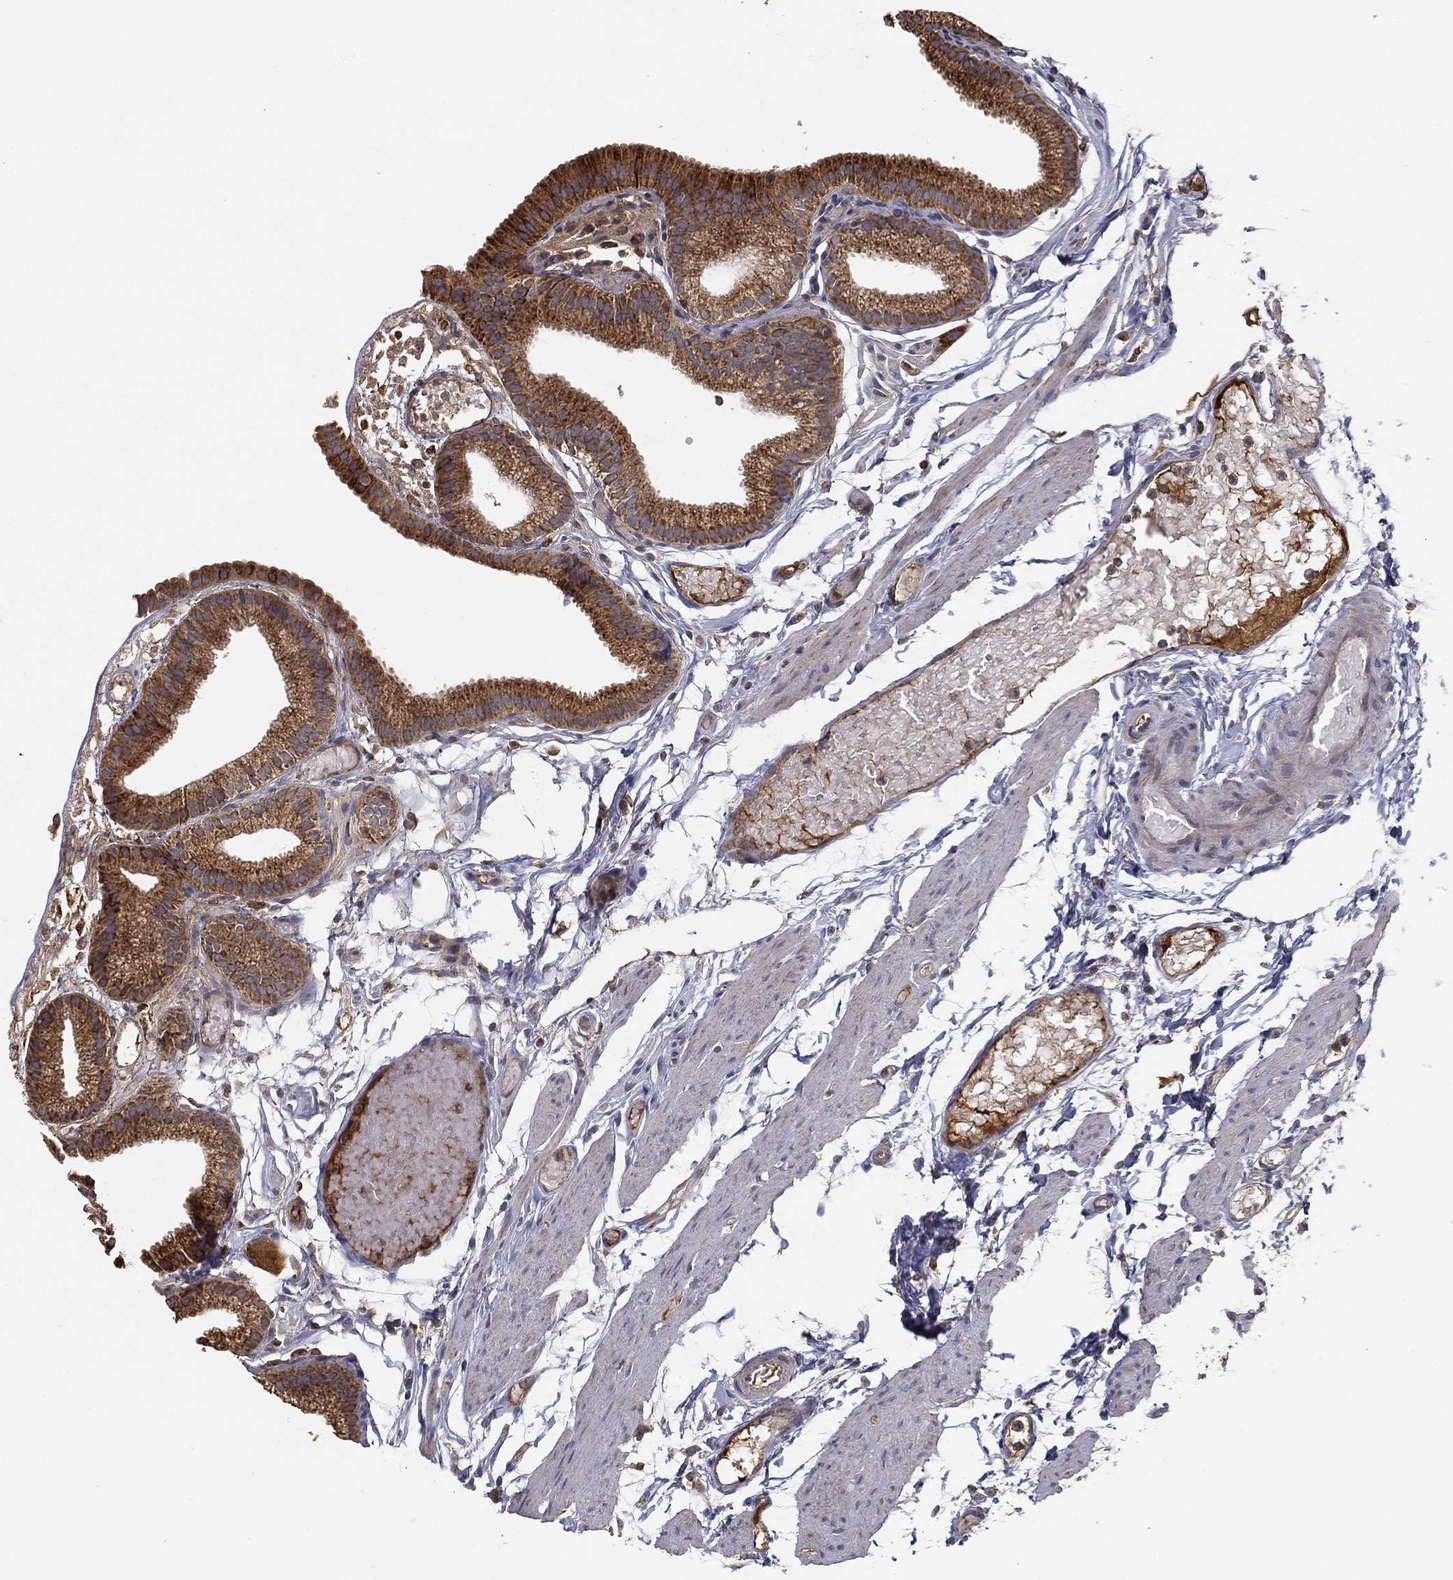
{"staining": {"intensity": "strong", "quantity": ">75%", "location": "cytoplasmic/membranous"}, "tissue": "gallbladder", "cell_type": "Glandular cells", "image_type": "normal", "snomed": [{"axis": "morphology", "description": "Normal tissue, NOS"}, {"axis": "topography", "description": "Gallbladder"}], "caption": "This is a micrograph of immunohistochemistry staining of normal gallbladder, which shows strong expression in the cytoplasmic/membranous of glandular cells.", "gene": "MT", "patient": {"sex": "female", "age": 45}}